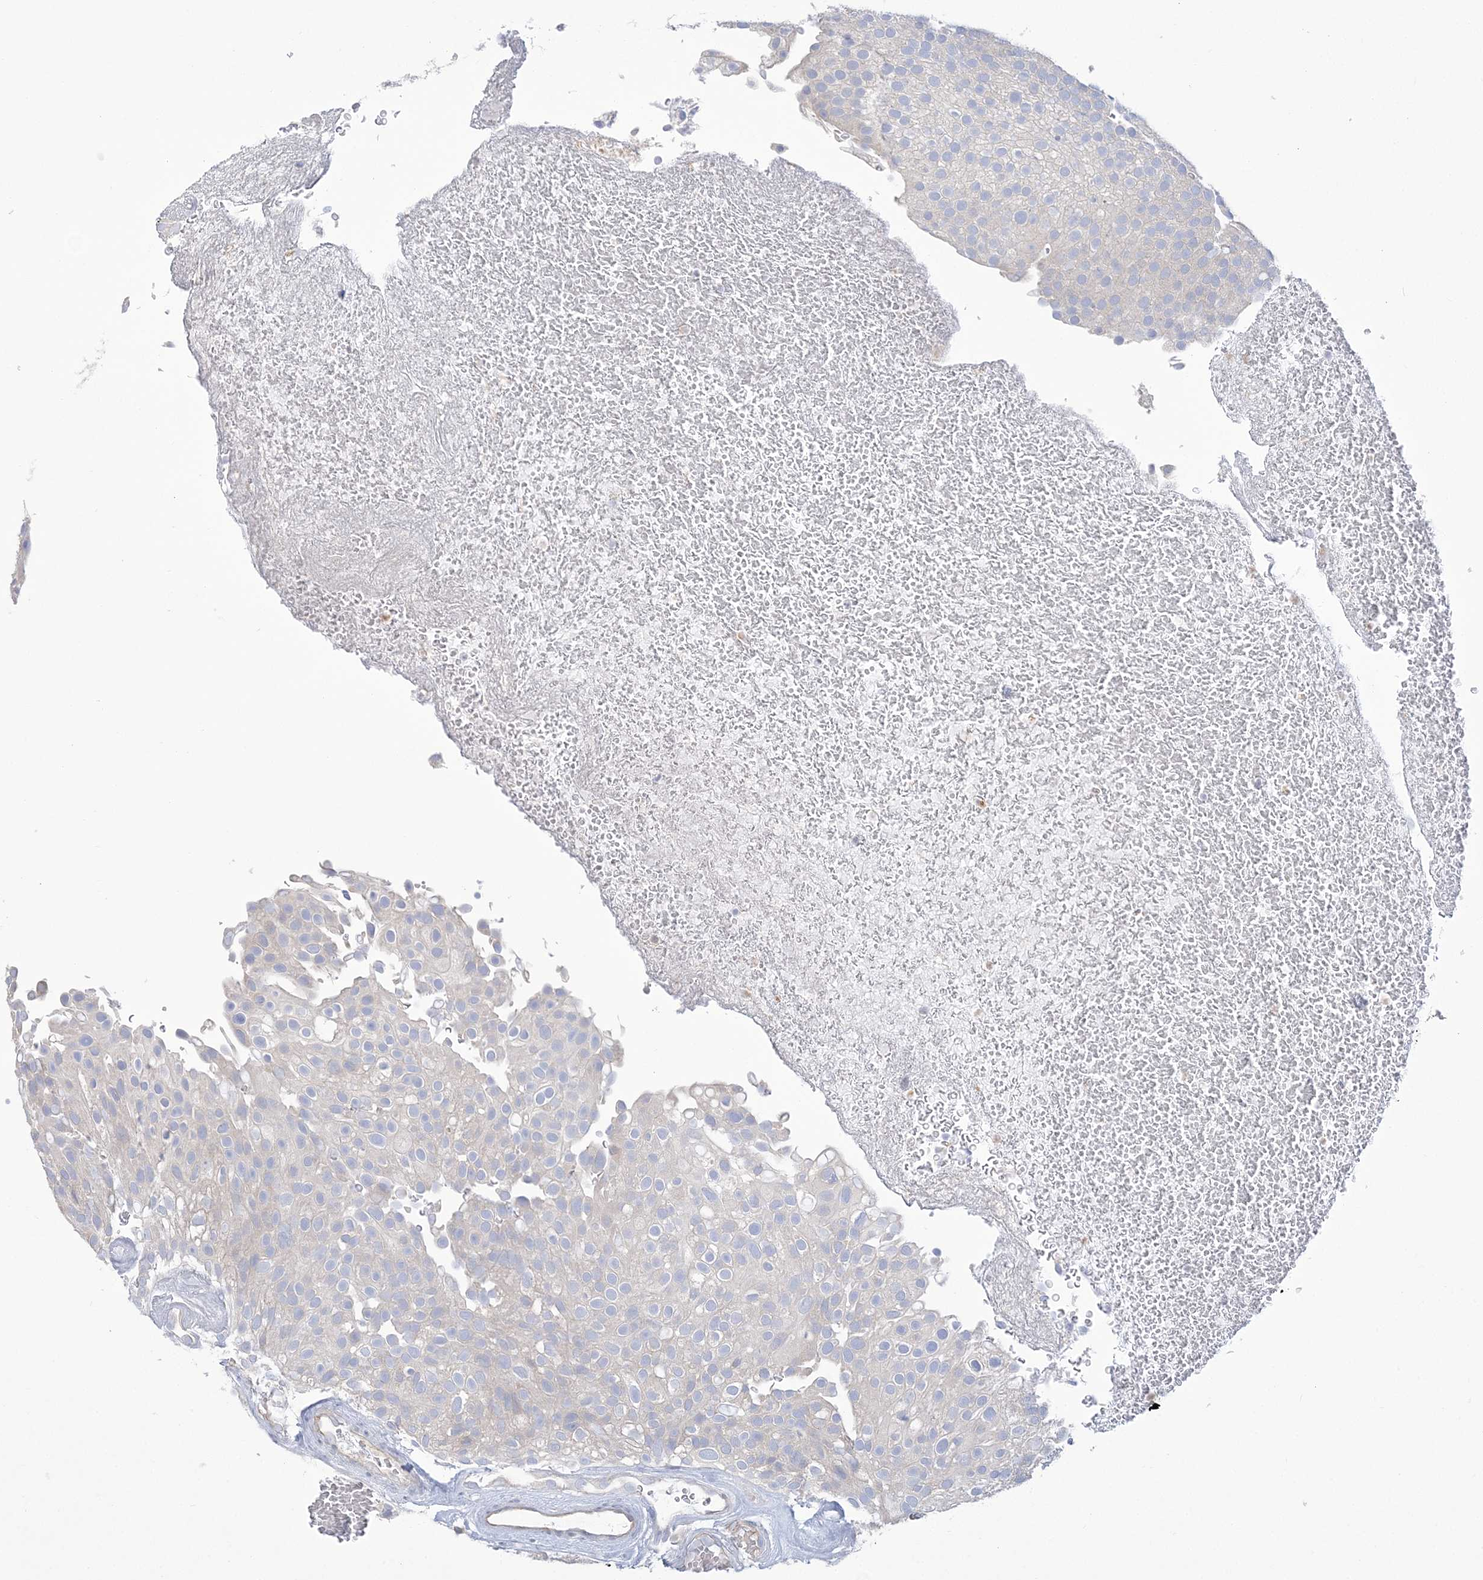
{"staining": {"intensity": "negative", "quantity": "none", "location": "none"}, "tissue": "urothelial cancer", "cell_type": "Tumor cells", "image_type": "cancer", "snomed": [{"axis": "morphology", "description": "Urothelial carcinoma, Low grade"}, {"axis": "topography", "description": "Urinary bladder"}], "caption": "This is an immunohistochemistry (IHC) image of urothelial carcinoma (low-grade). There is no staining in tumor cells.", "gene": "FARSB", "patient": {"sex": "male", "age": 78}}